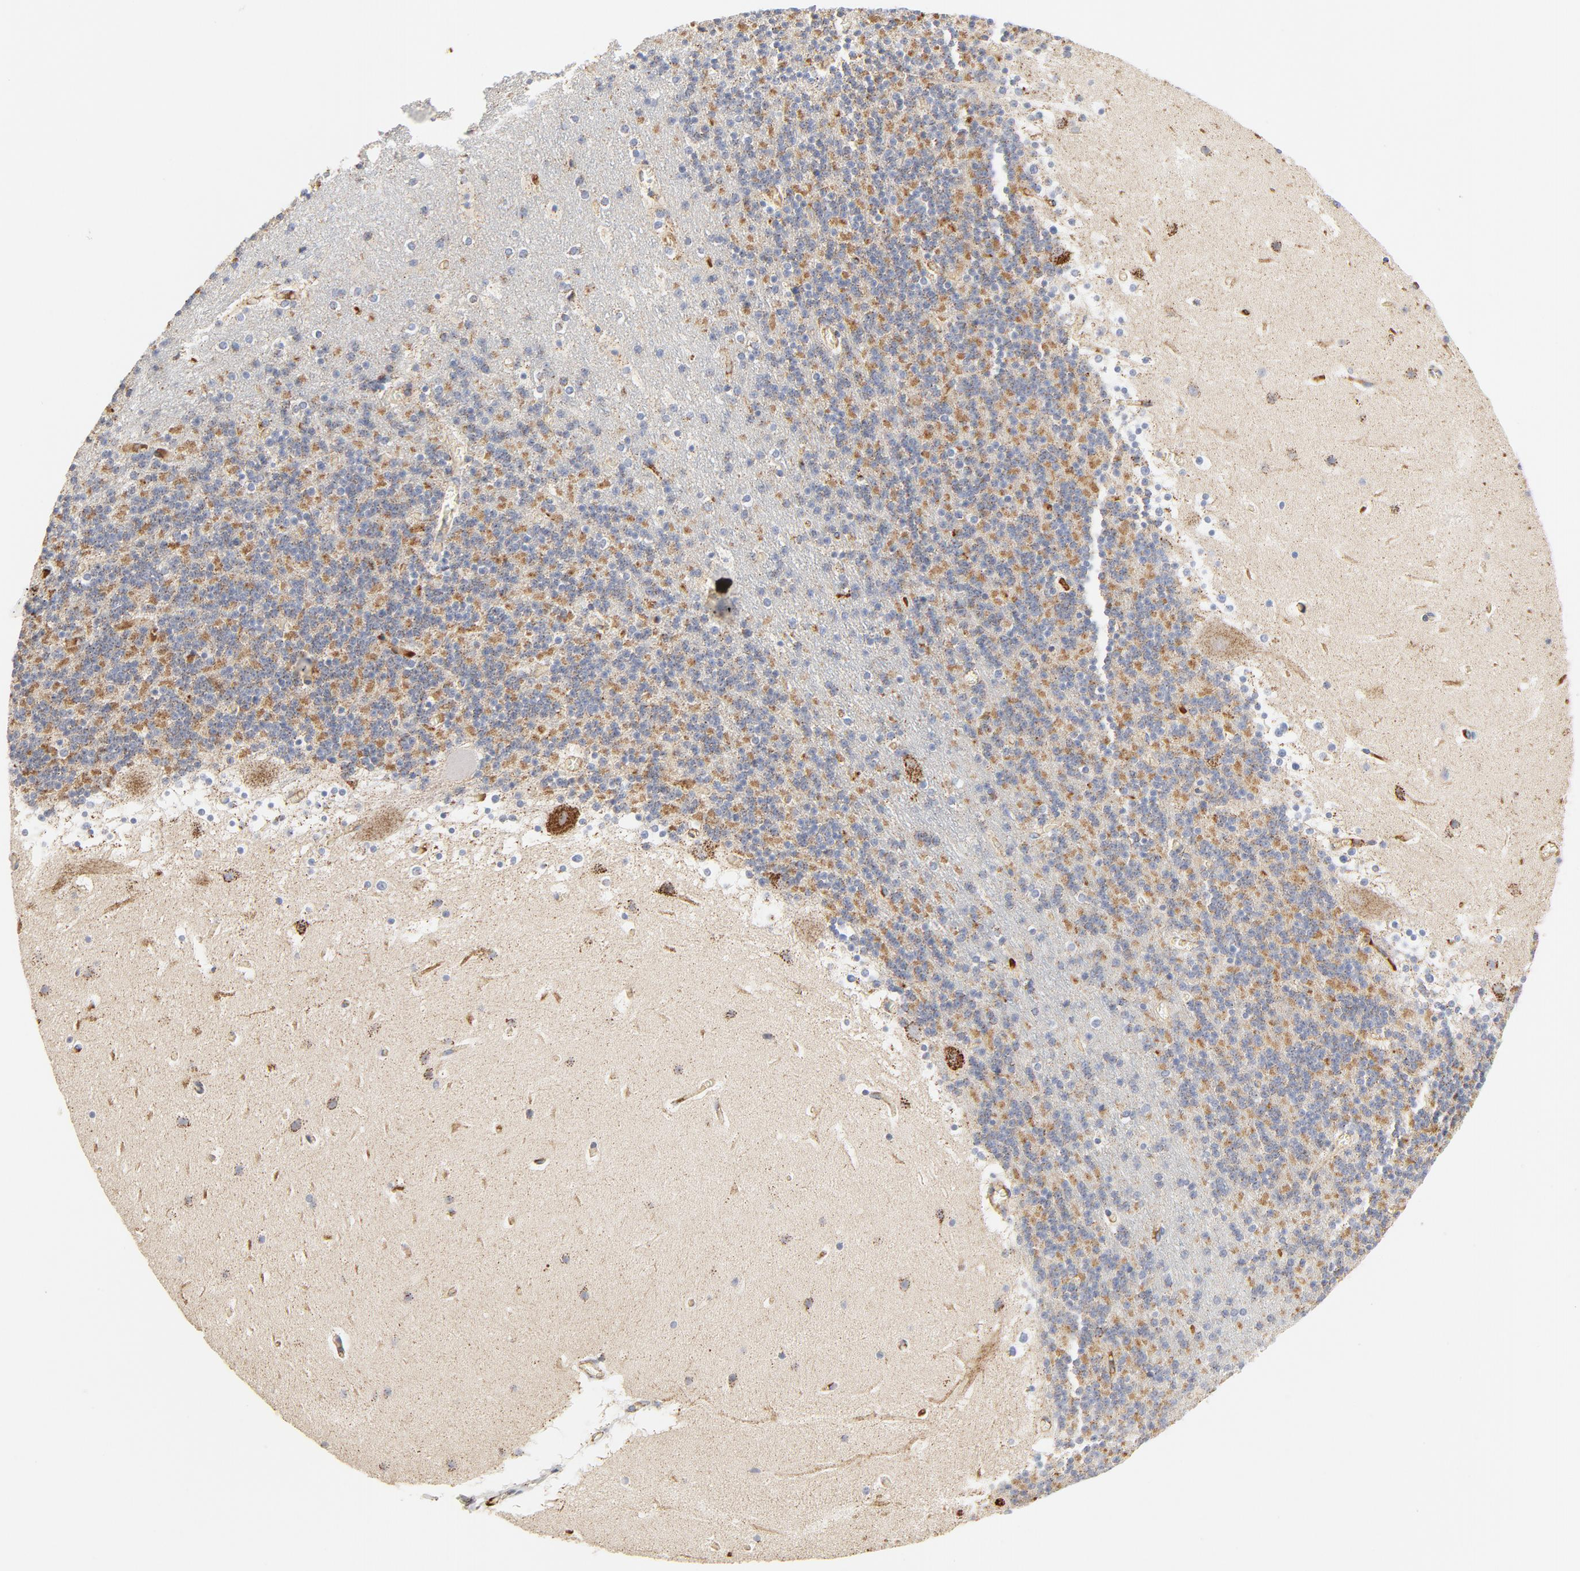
{"staining": {"intensity": "moderate", "quantity": ">75%", "location": "cytoplasmic/membranous"}, "tissue": "cerebellum", "cell_type": "Cells in granular layer", "image_type": "normal", "snomed": [{"axis": "morphology", "description": "Normal tissue, NOS"}, {"axis": "topography", "description": "Cerebellum"}], "caption": "Immunohistochemical staining of unremarkable cerebellum exhibits medium levels of moderate cytoplasmic/membranous positivity in approximately >75% of cells in granular layer. Using DAB (3,3'-diaminobenzidine) (brown) and hematoxylin (blue) stains, captured at high magnification using brightfield microscopy.", "gene": "PCNX4", "patient": {"sex": "male", "age": 45}}